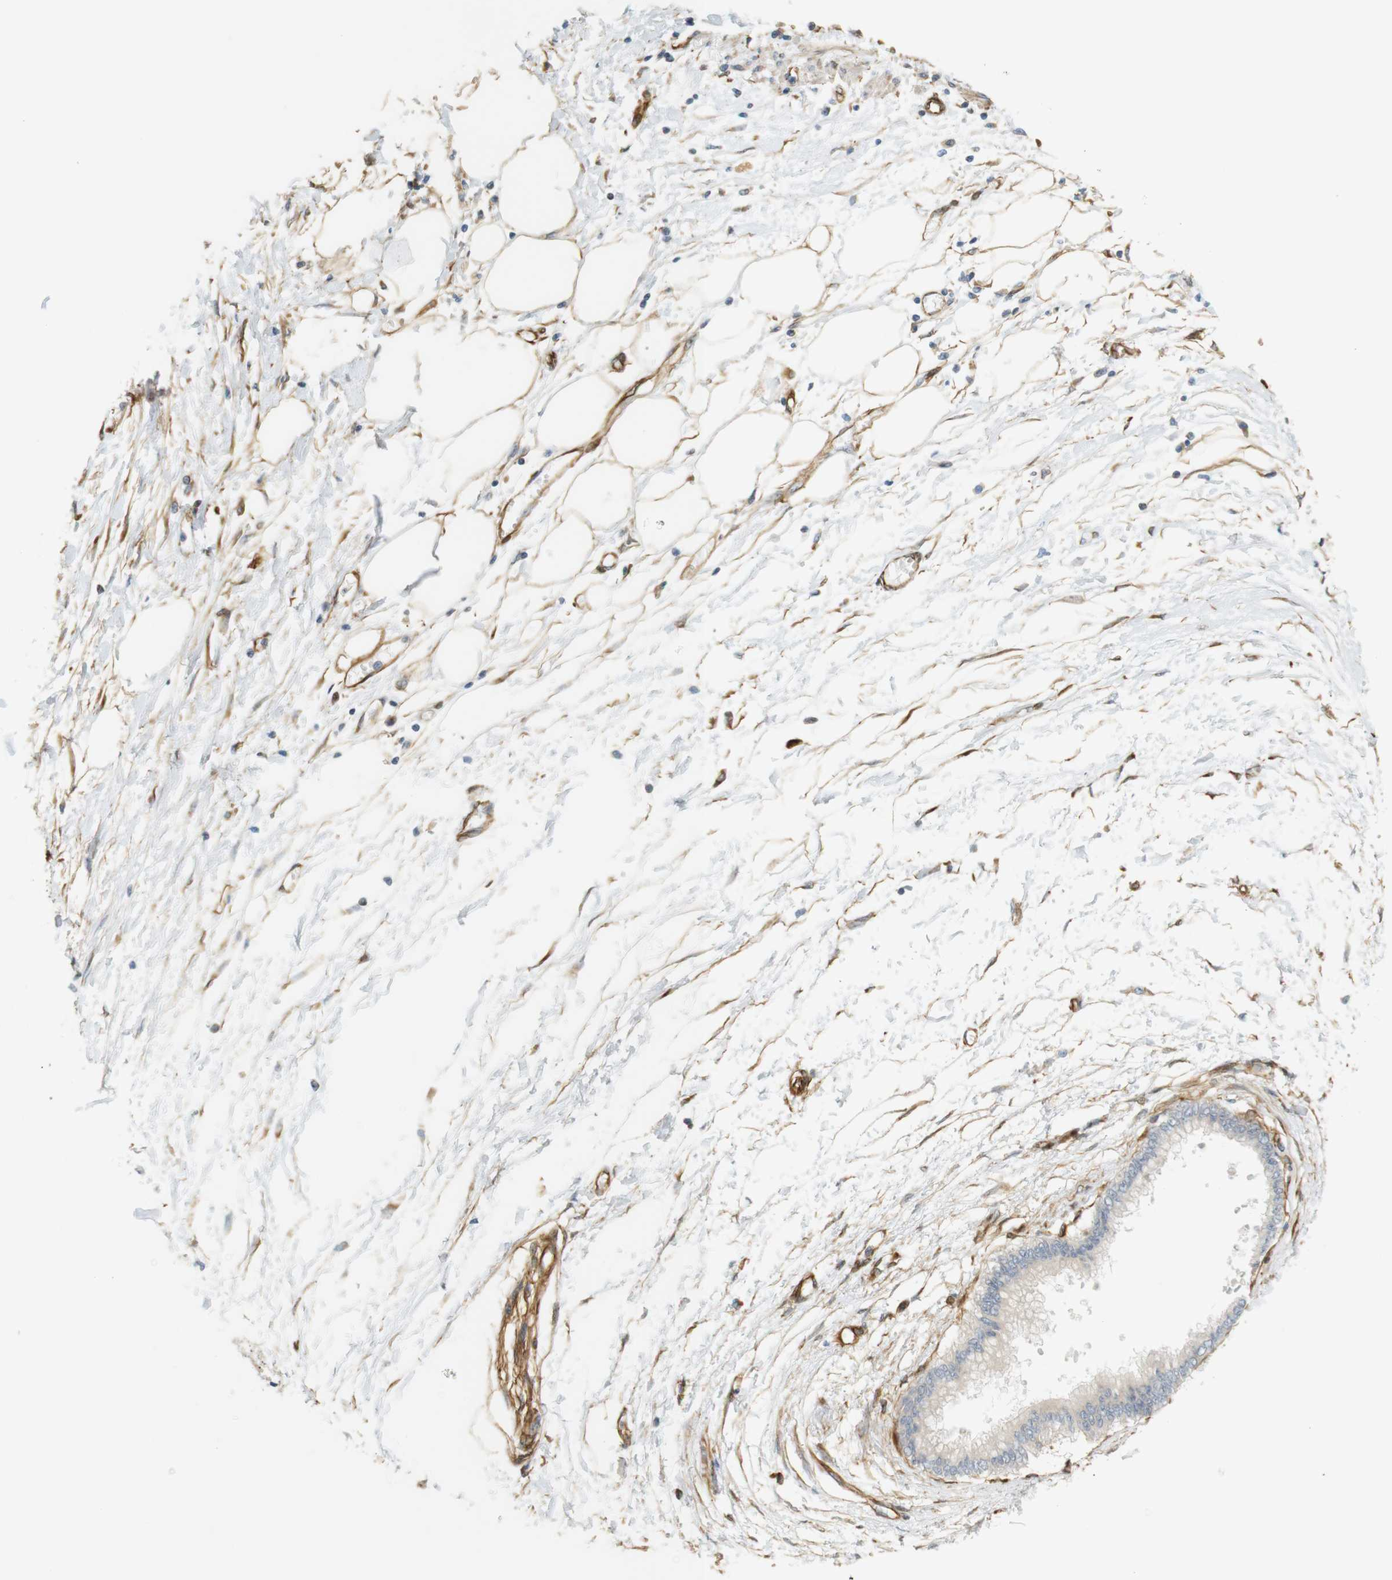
{"staining": {"intensity": "negative", "quantity": "none", "location": "none"}, "tissue": "pancreatic cancer", "cell_type": "Tumor cells", "image_type": "cancer", "snomed": [{"axis": "morphology", "description": "Adenocarcinoma, NOS"}, {"axis": "topography", "description": "Pancreas"}], "caption": "Pancreatic adenocarcinoma was stained to show a protein in brown. There is no significant positivity in tumor cells.", "gene": "CYTH3", "patient": {"sex": "male", "age": 56}}